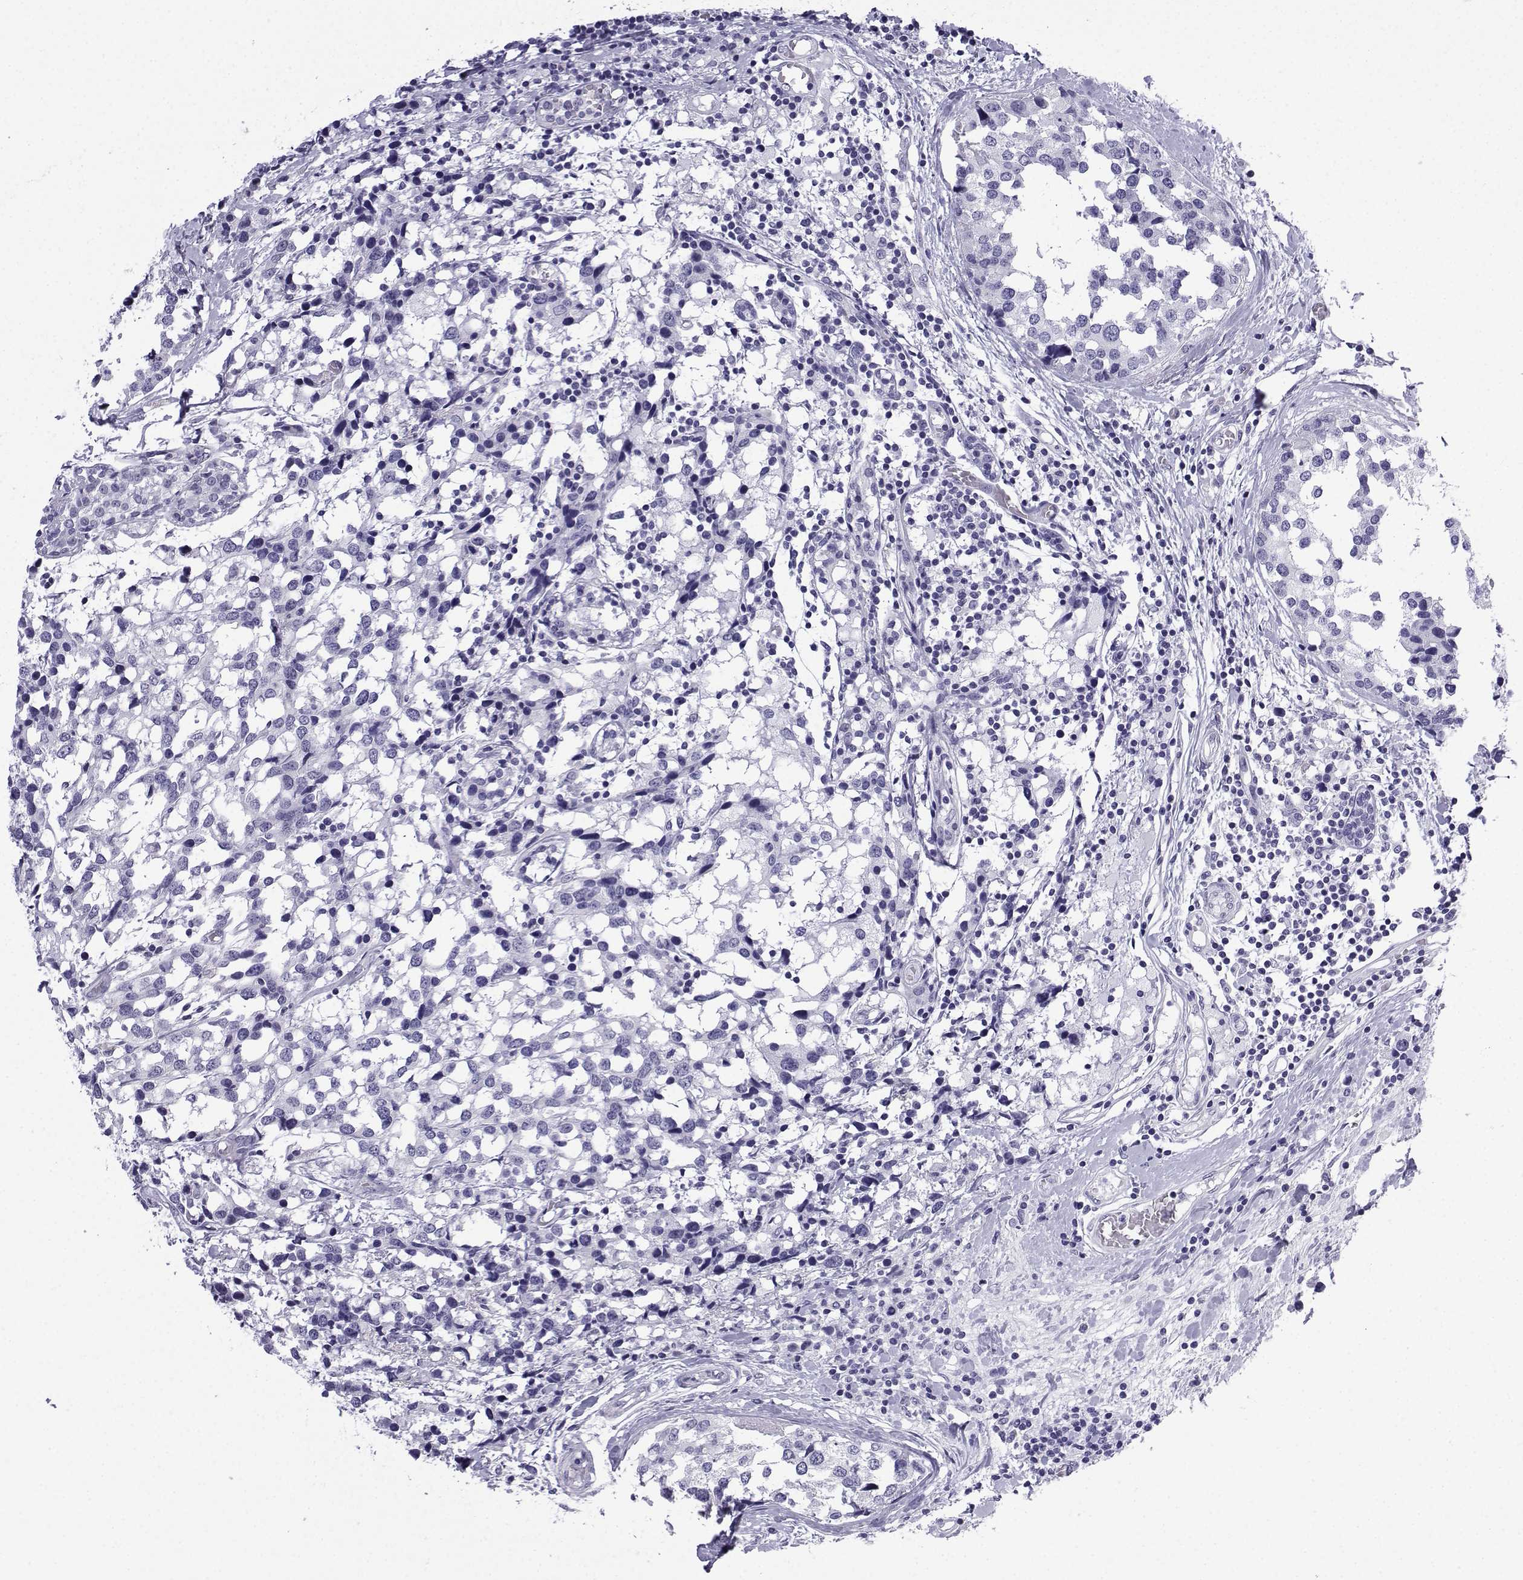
{"staining": {"intensity": "negative", "quantity": "none", "location": "none"}, "tissue": "breast cancer", "cell_type": "Tumor cells", "image_type": "cancer", "snomed": [{"axis": "morphology", "description": "Lobular carcinoma"}, {"axis": "topography", "description": "Breast"}], "caption": "Immunohistochemistry (IHC) histopathology image of neoplastic tissue: lobular carcinoma (breast) stained with DAB (3,3'-diaminobenzidine) demonstrates no significant protein positivity in tumor cells. Nuclei are stained in blue.", "gene": "ACRBP", "patient": {"sex": "female", "age": 59}}